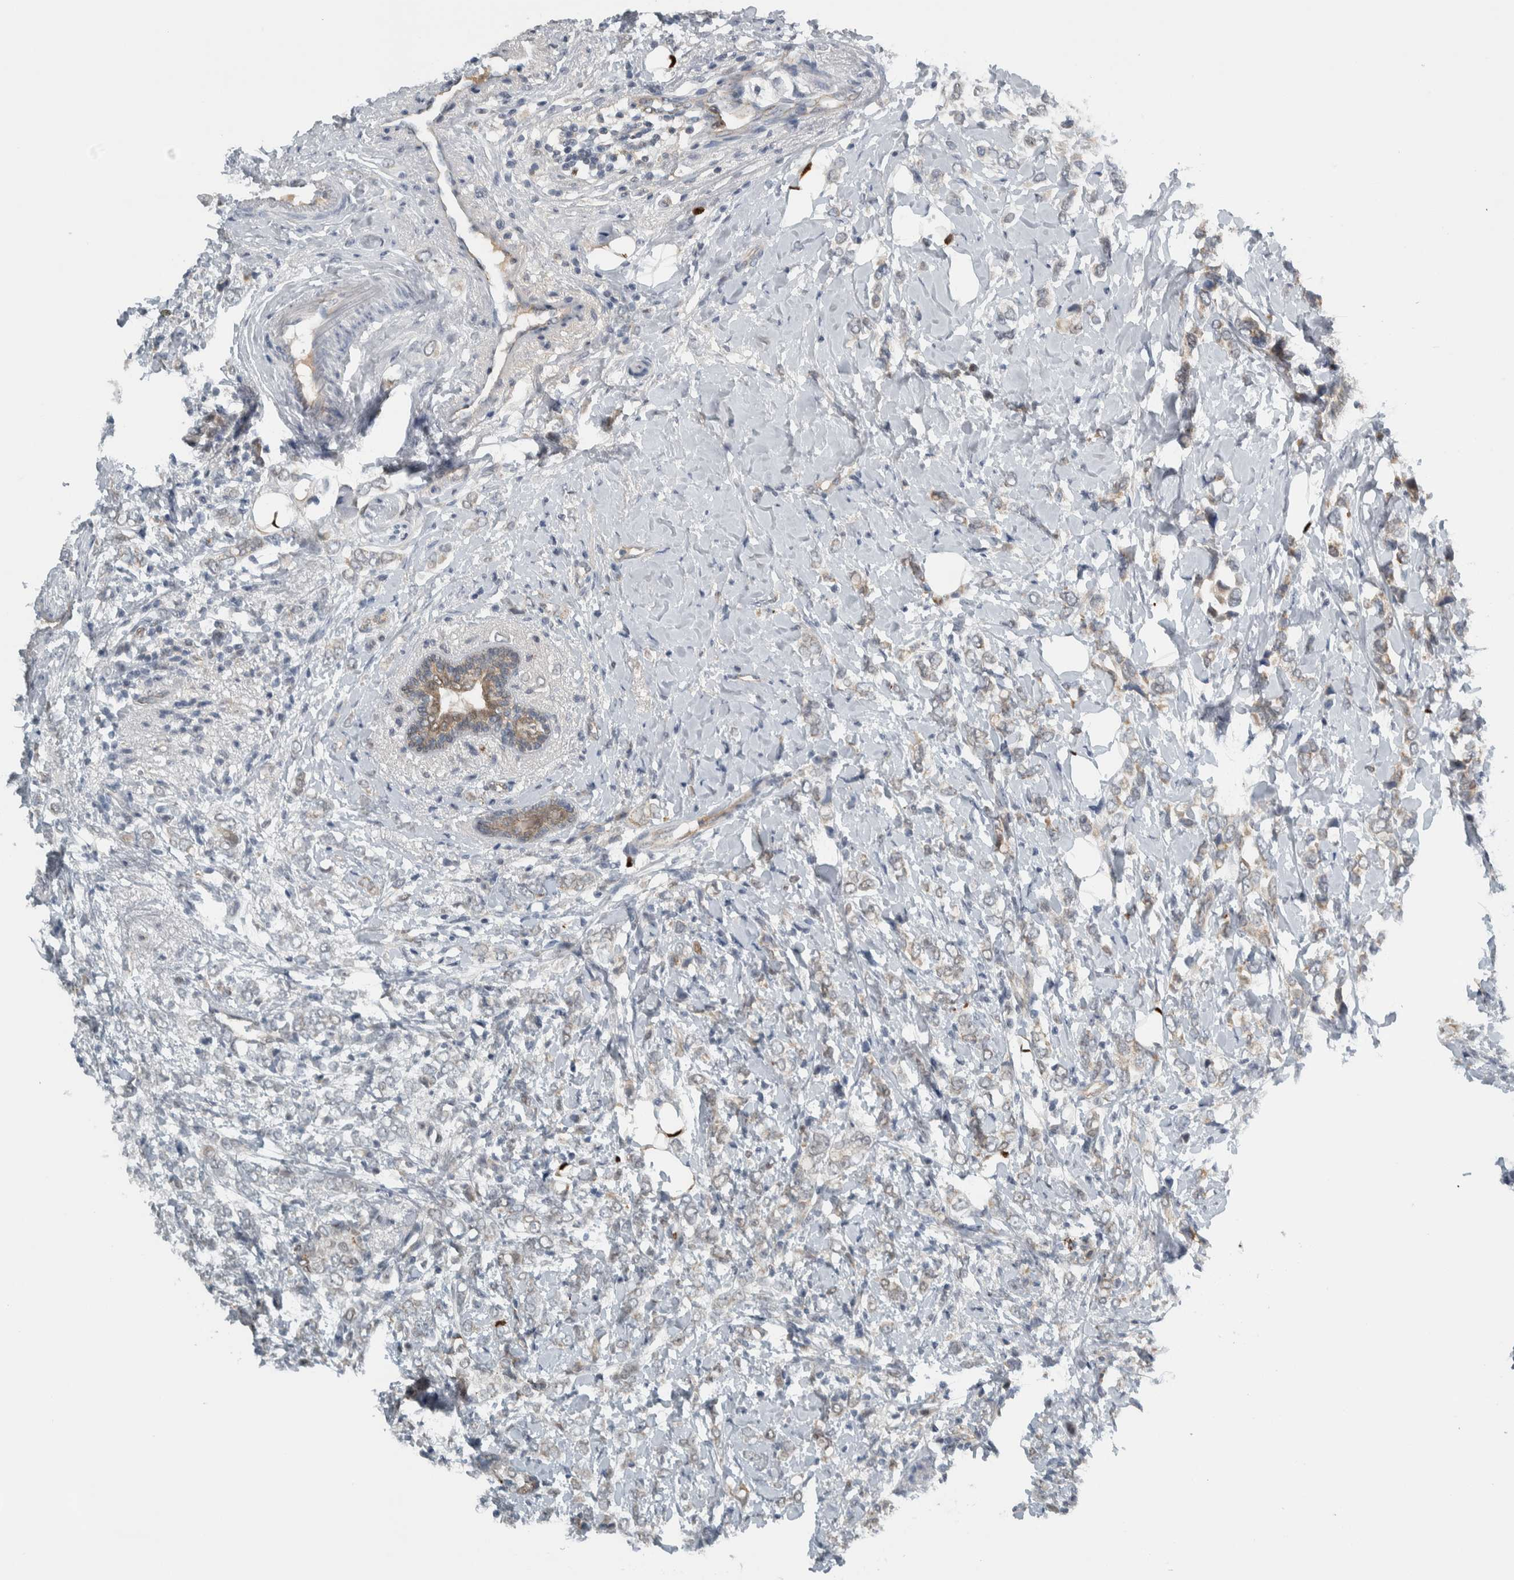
{"staining": {"intensity": "negative", "quantity": "none", "location": "none"}, "tissue": "breast cancer", "cell_type": "Tumor cells", "image_type": "cancer", "snomed": [{"axis": "morphology", "description": "Normal tissue, NOS"}, {"axis": "morphology", "description": "Lobular carcinoma"}, {"axis": "topography", "description": "Breast"}], "caption": "This histopathology image is of lobular carcinoma (breast) stained with immunohistochemistry (IHC) to label a protein in brown with the nuclei are counter-stained blue. There is no positivity in tumor cells. Brightfield microscopy of IHC stained with DAB (brown) and hematoxylin (blue), captured at high magnification.", "gene": "ADPRM", "patient": {"sex": "female", "age": 47}}